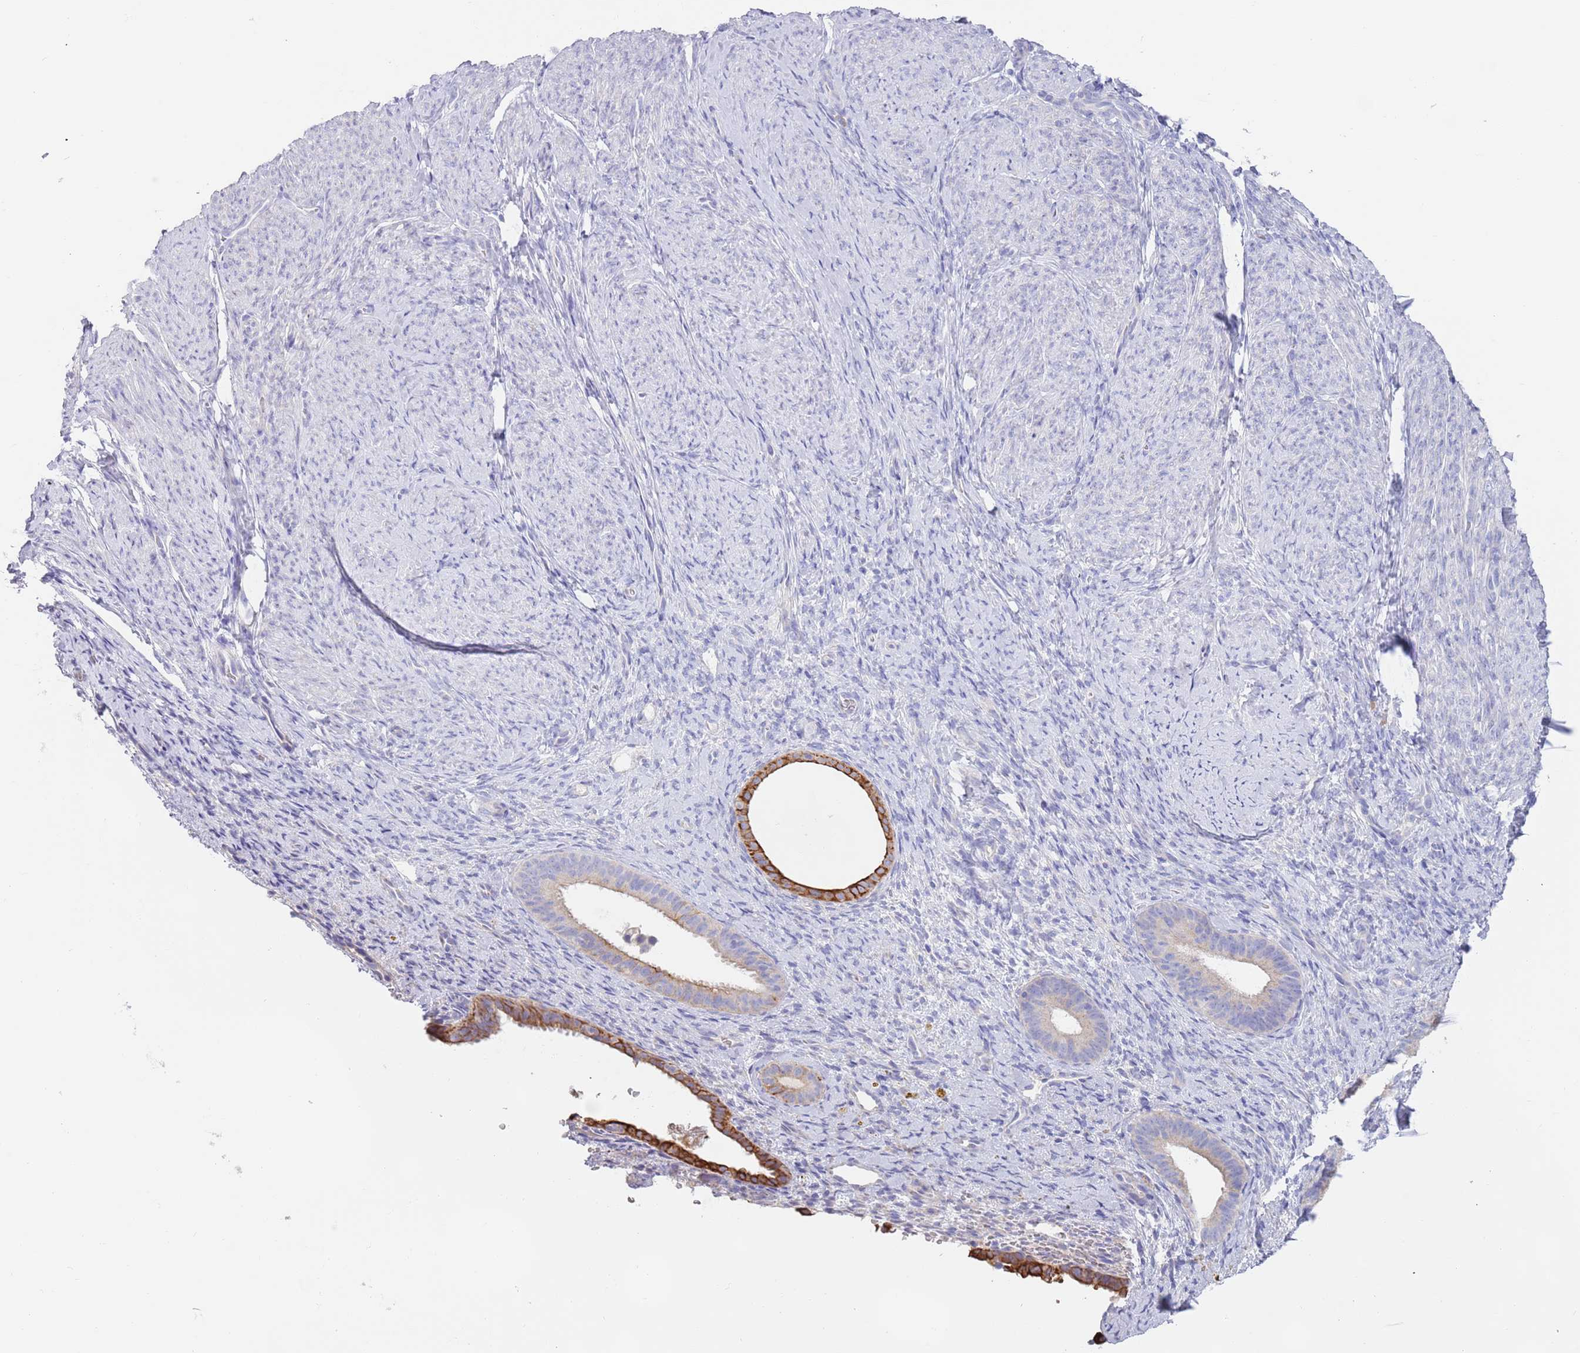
{"staining": {"intensity": "negative", "quantity": "none", "location": "none"}, "tissue": "endometrium", "cell_type": "Cells in endometrial stroma", "image_type": "normal", "snomed": [{"axis": "morphology", "description": "Normal tissue, NOS"}, {"axis": "topography", "description": "Endometrium"}], "caption": "DAB (3,3'-diaminobenzidine) immunohistochemical staining of benign human endometrium shows no significant expression in cells in endometrial stroma. The staining was performed using DAB to visualize the protein expression in brown, while the nuclei were stained in blue with hematoxylin (Magnification: 20x).", "gene": "CCDC149", "patient": {"sex": "female", "age": 65}}